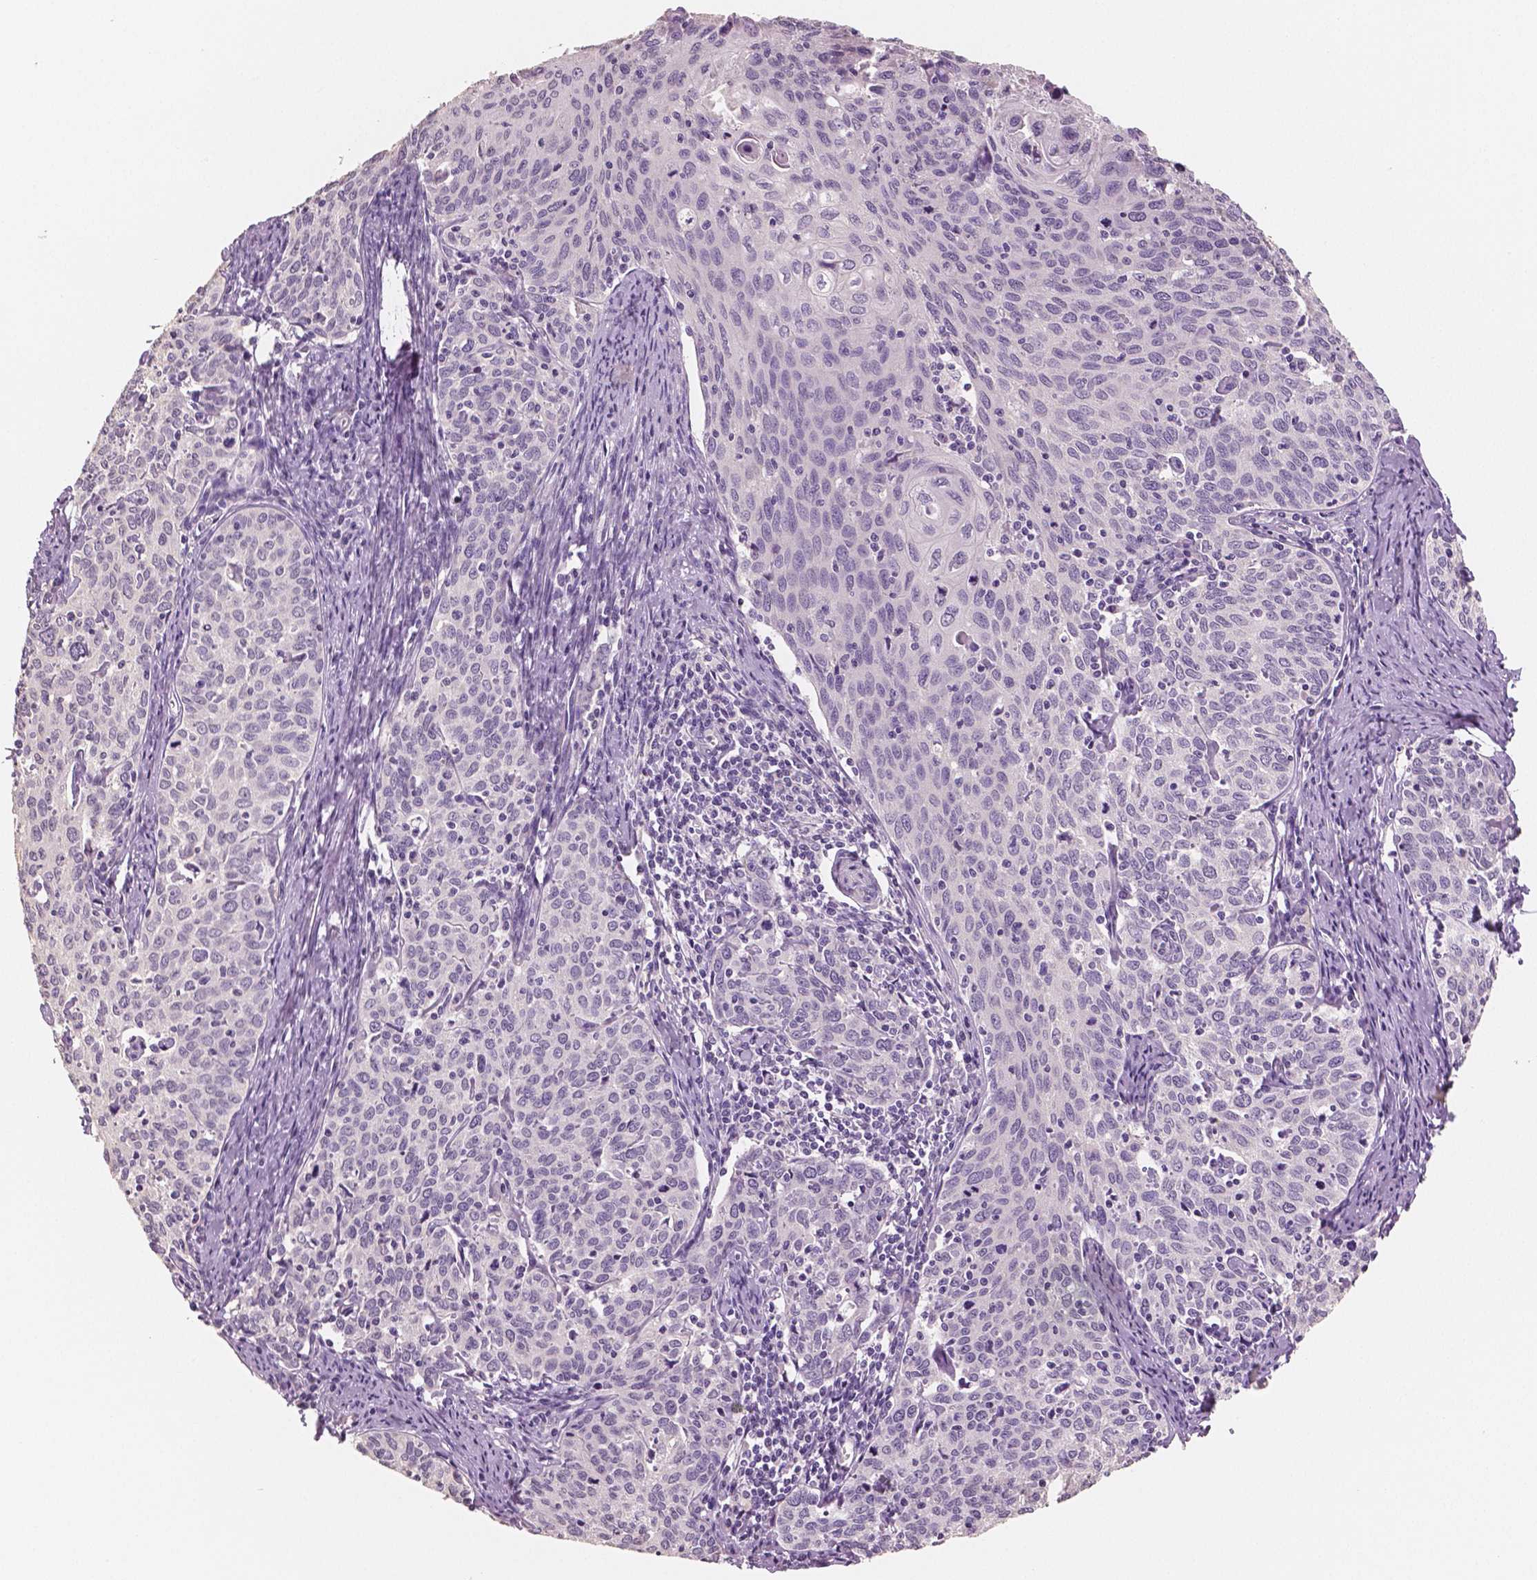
{"staining": {"intensity": "negative", "quantity": "none", "location": "none"}, "tissue": "cervical cancer", "cell_type": "Tumor cells", "image_type": "cancer", "snomed": [{"axis": "morphology", "description": "Squamous cell carcinoma, NOS"}, {"axis": "topography", "description": "Cervix"}], "caption": "Human cervical cancer stained for a protein using immunohistochemistry demonstrates no staining in tumor cells.", "gene": "NECAB2", "patient": {"sex": "female", "age": 62}}